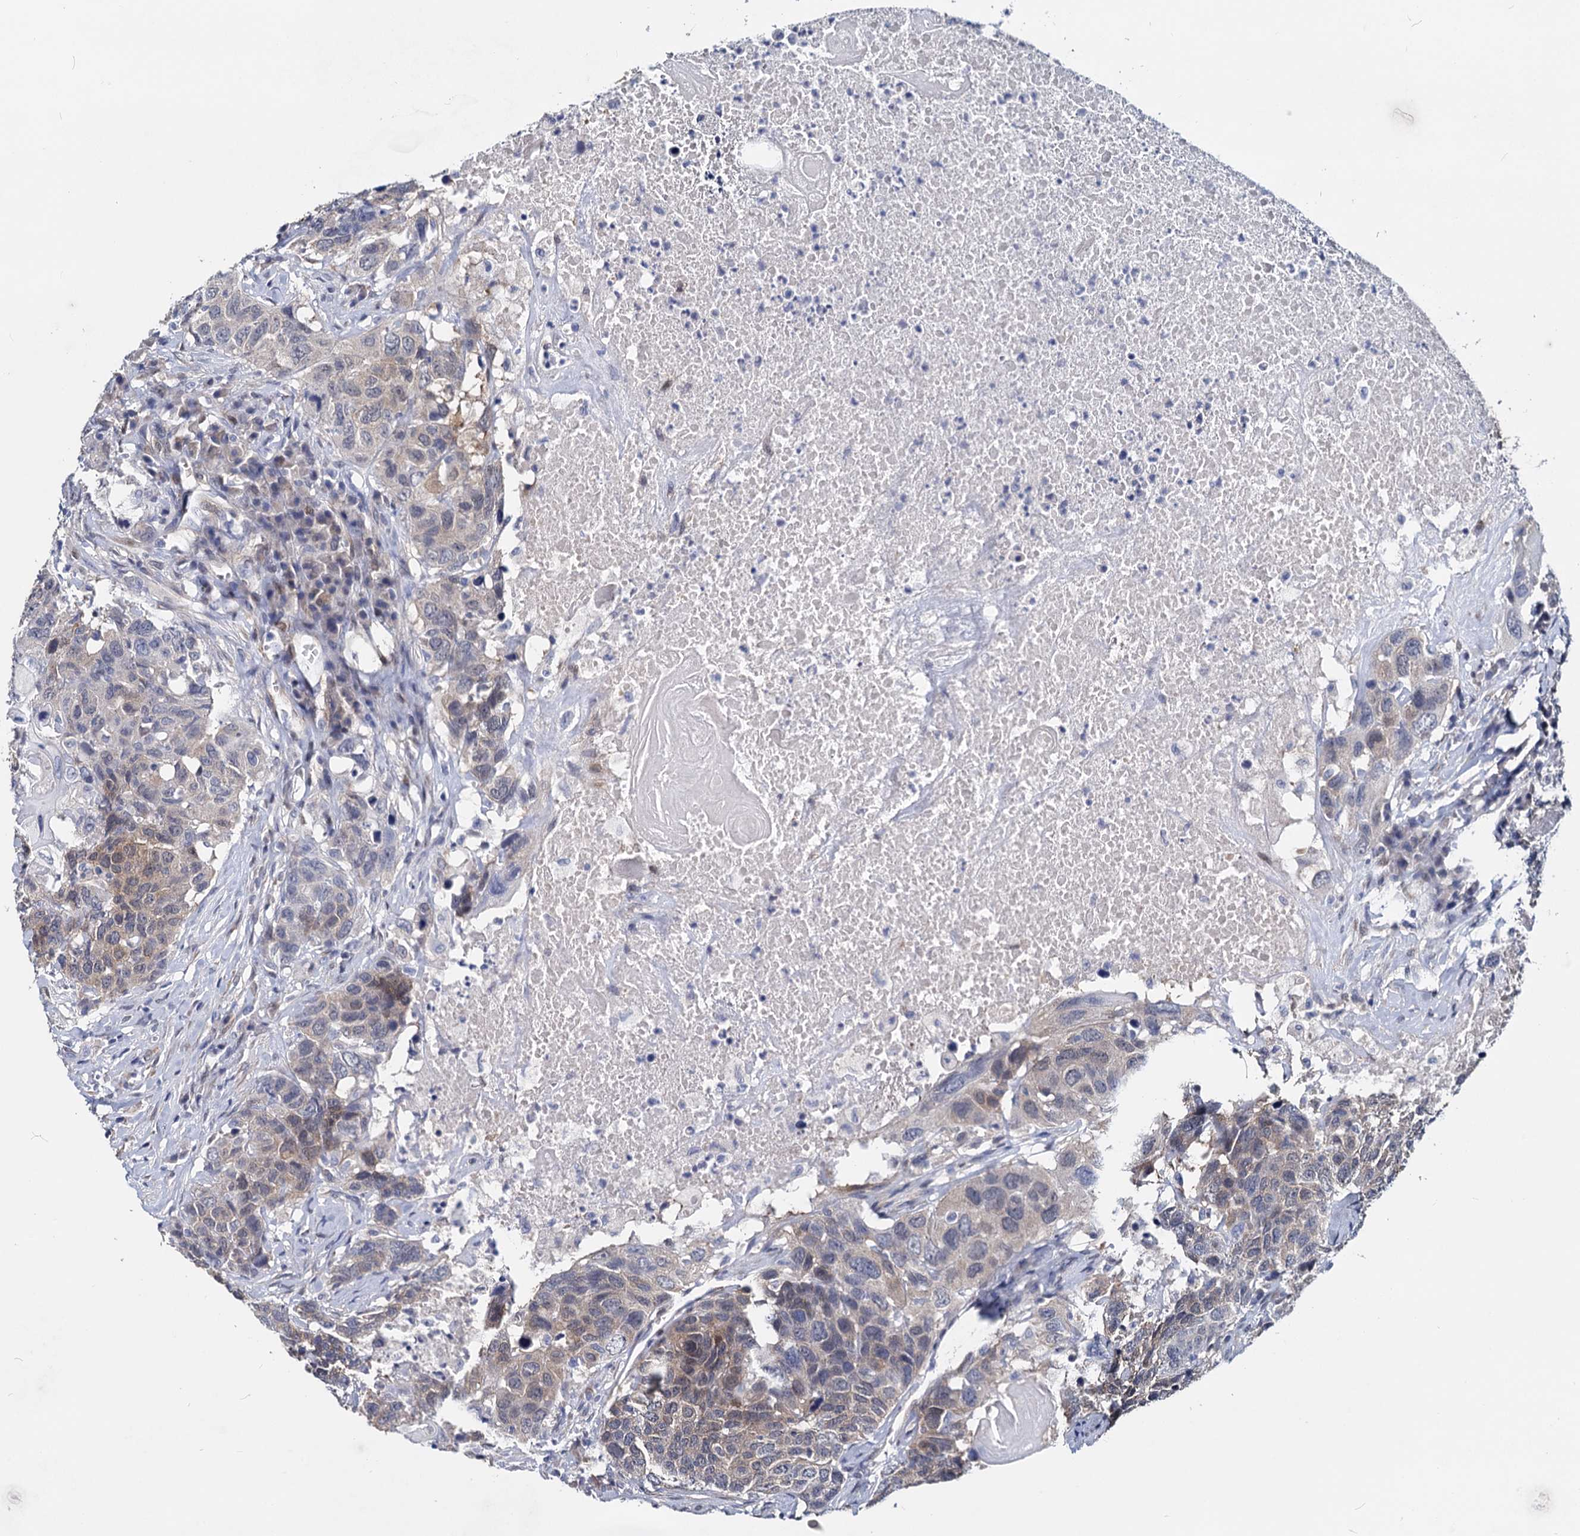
{"staining": {"intensity": "weak", "quantity": "<25%", "location": "cytoplasmic/membranous"}, "tissue": "head and neck cancer", "cell_type": "Tumor cells", "image_type": "cancer", "snomed": [{"axis": "morphology", "description": "Squamous cell carcinoma, NOS"}, {"axis": "topography", "description": "Head-Neck"}], "caption": "This is a image of immunohistochemistry staining of head and neck cancer, which shows no staining in tumor cells. The staining is performed using DAB brown chromogen with nuclei counter-stained in using hematoxylin.", "gene": "GSTM3", "patient": {"sex": "male", "age": 66}}